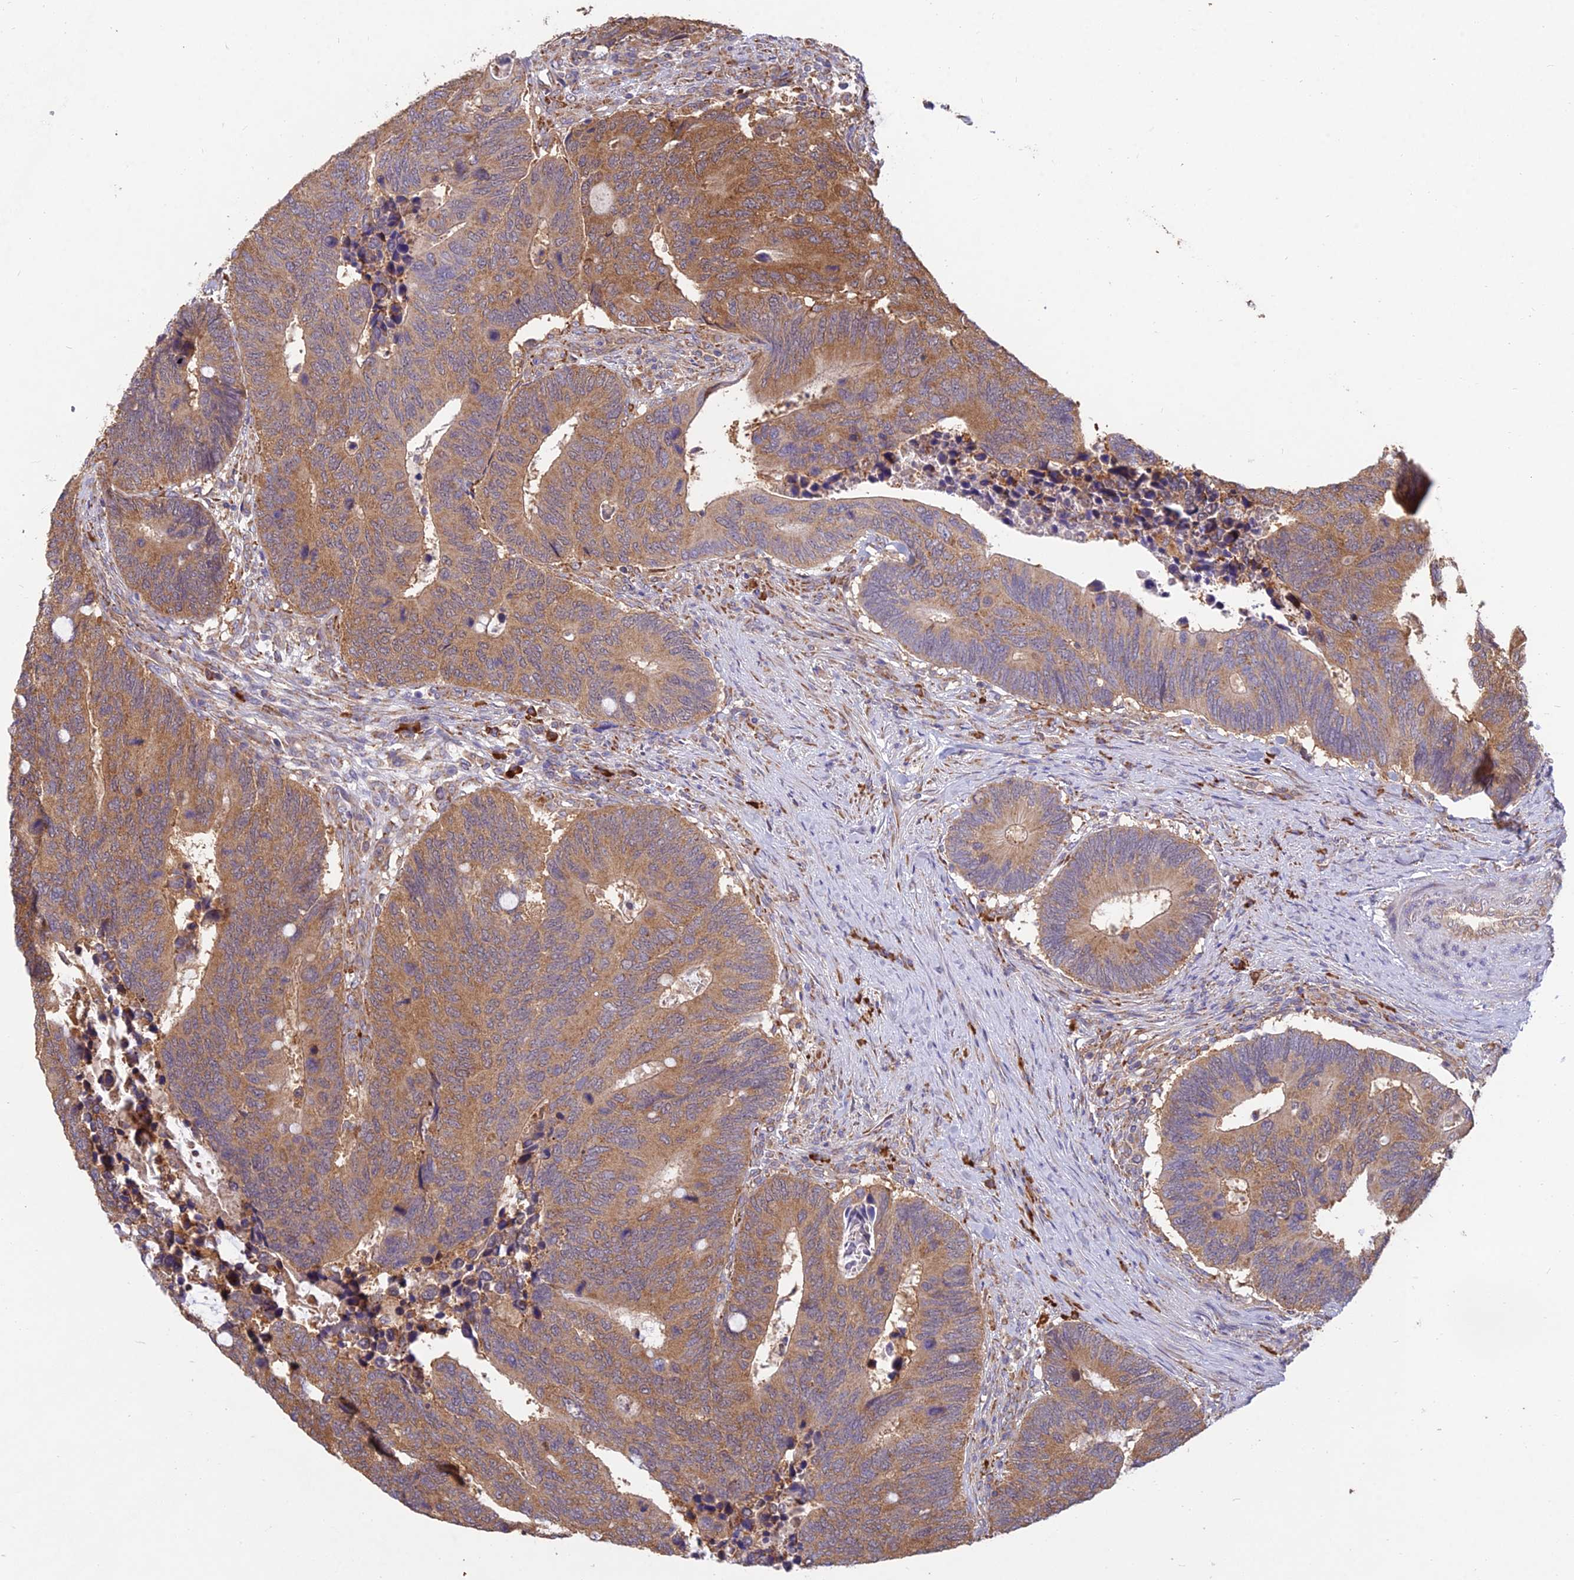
{"staining": {"intensity": "moderate", "quantity": ">75%", "location": "cytoplasmic/membranous"}, "tissue": "colorectal cancer", "cell_type": "Tumor cells", "image_type": "cancer", "snomed": [{"axis": "morphology", "description": "Adenocarcinoma, NOS"}, {"axis": "topography", "description": "Colon"}], "caption": "Colorectal cancer stained with immunohistochemistry (IHC) demonstrates moderate cytoplasmic/membranous staining in approximately >75% of tumor cells.", "gene": "NXNL2", "patient": {"sex": "male", "age": 87}}